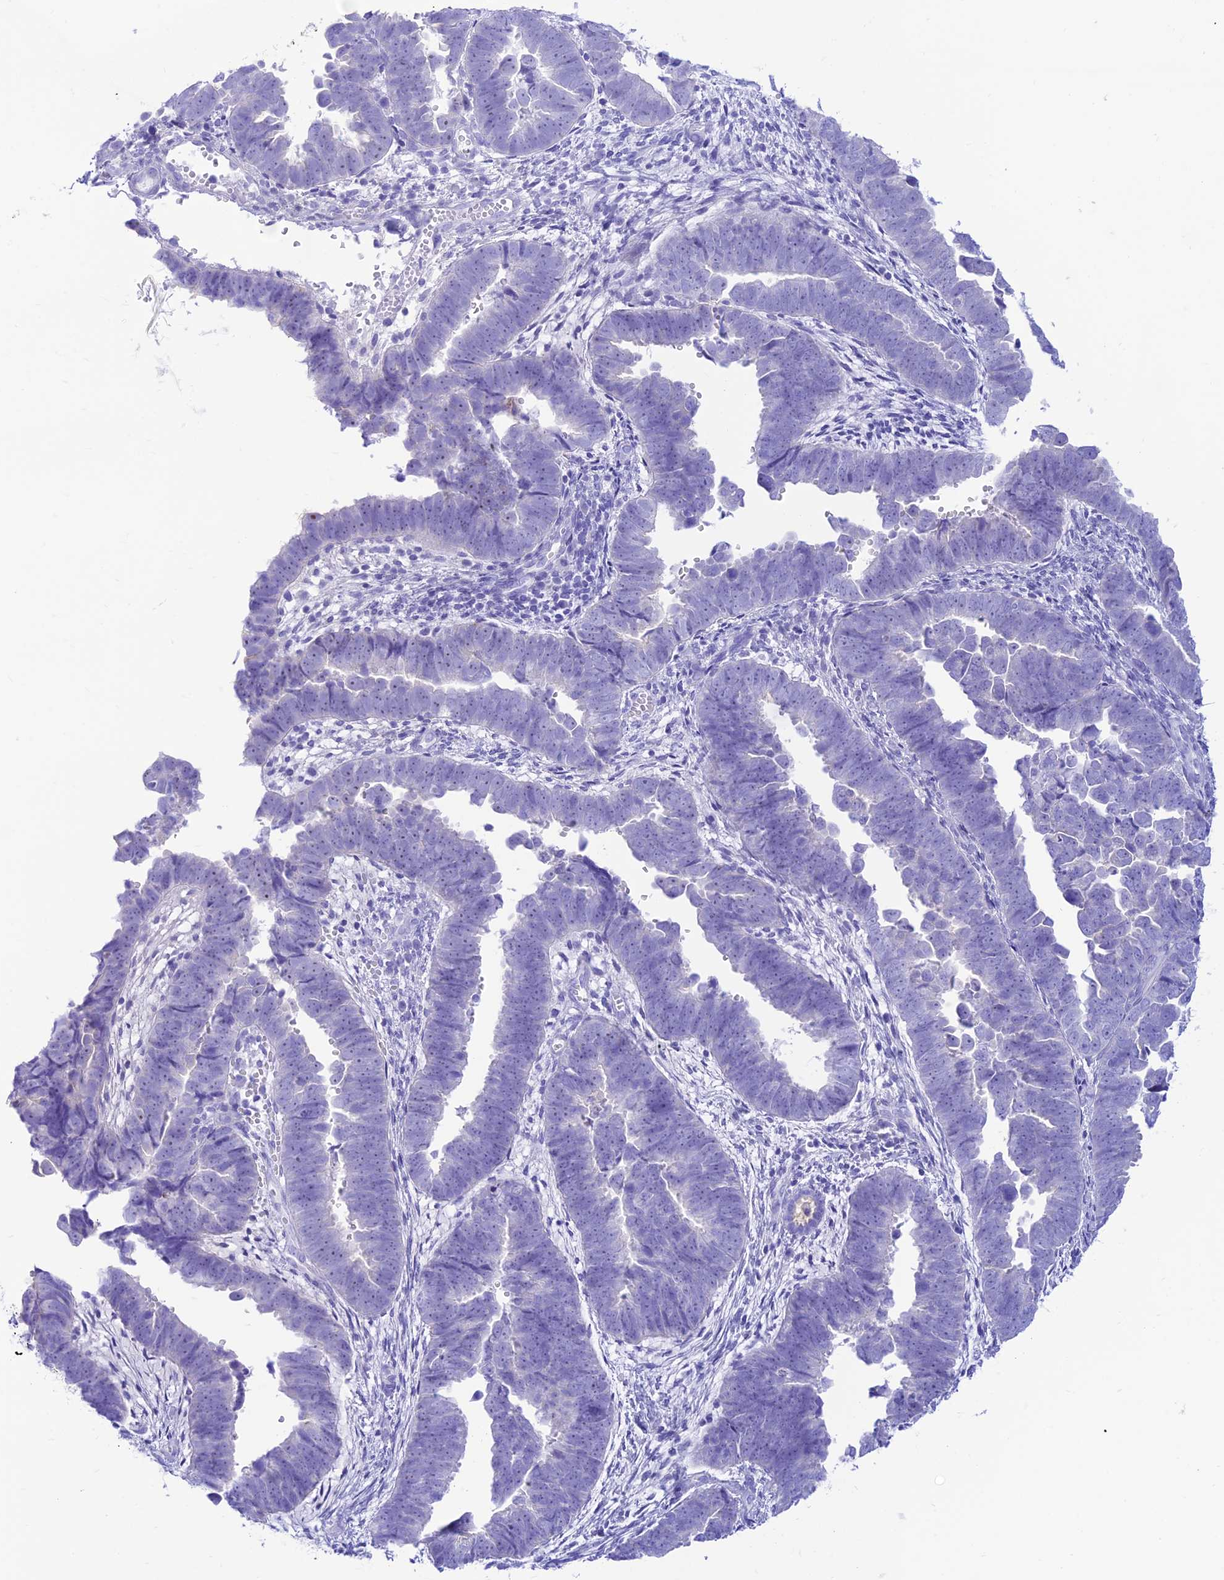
{"staining": {"intensity": "negative", "quantity": "none", "location": "none"}, "tissue": "endometrial cancer", "cell_type": "Tumor cells", "image_type": "cancer", "snomed": [{"axis": "morphology", "description": "Adenocarcinoma, NOS"}, {"axis": "topography", "description": "Endometrium"}], "caption": "This is a image of immunohistochemistry staining of adenocarcinoma (endometrial), which shows no expression in tumor cells.", "gene": "PRNP", "patient": {"sex": "female", "age": 75}}